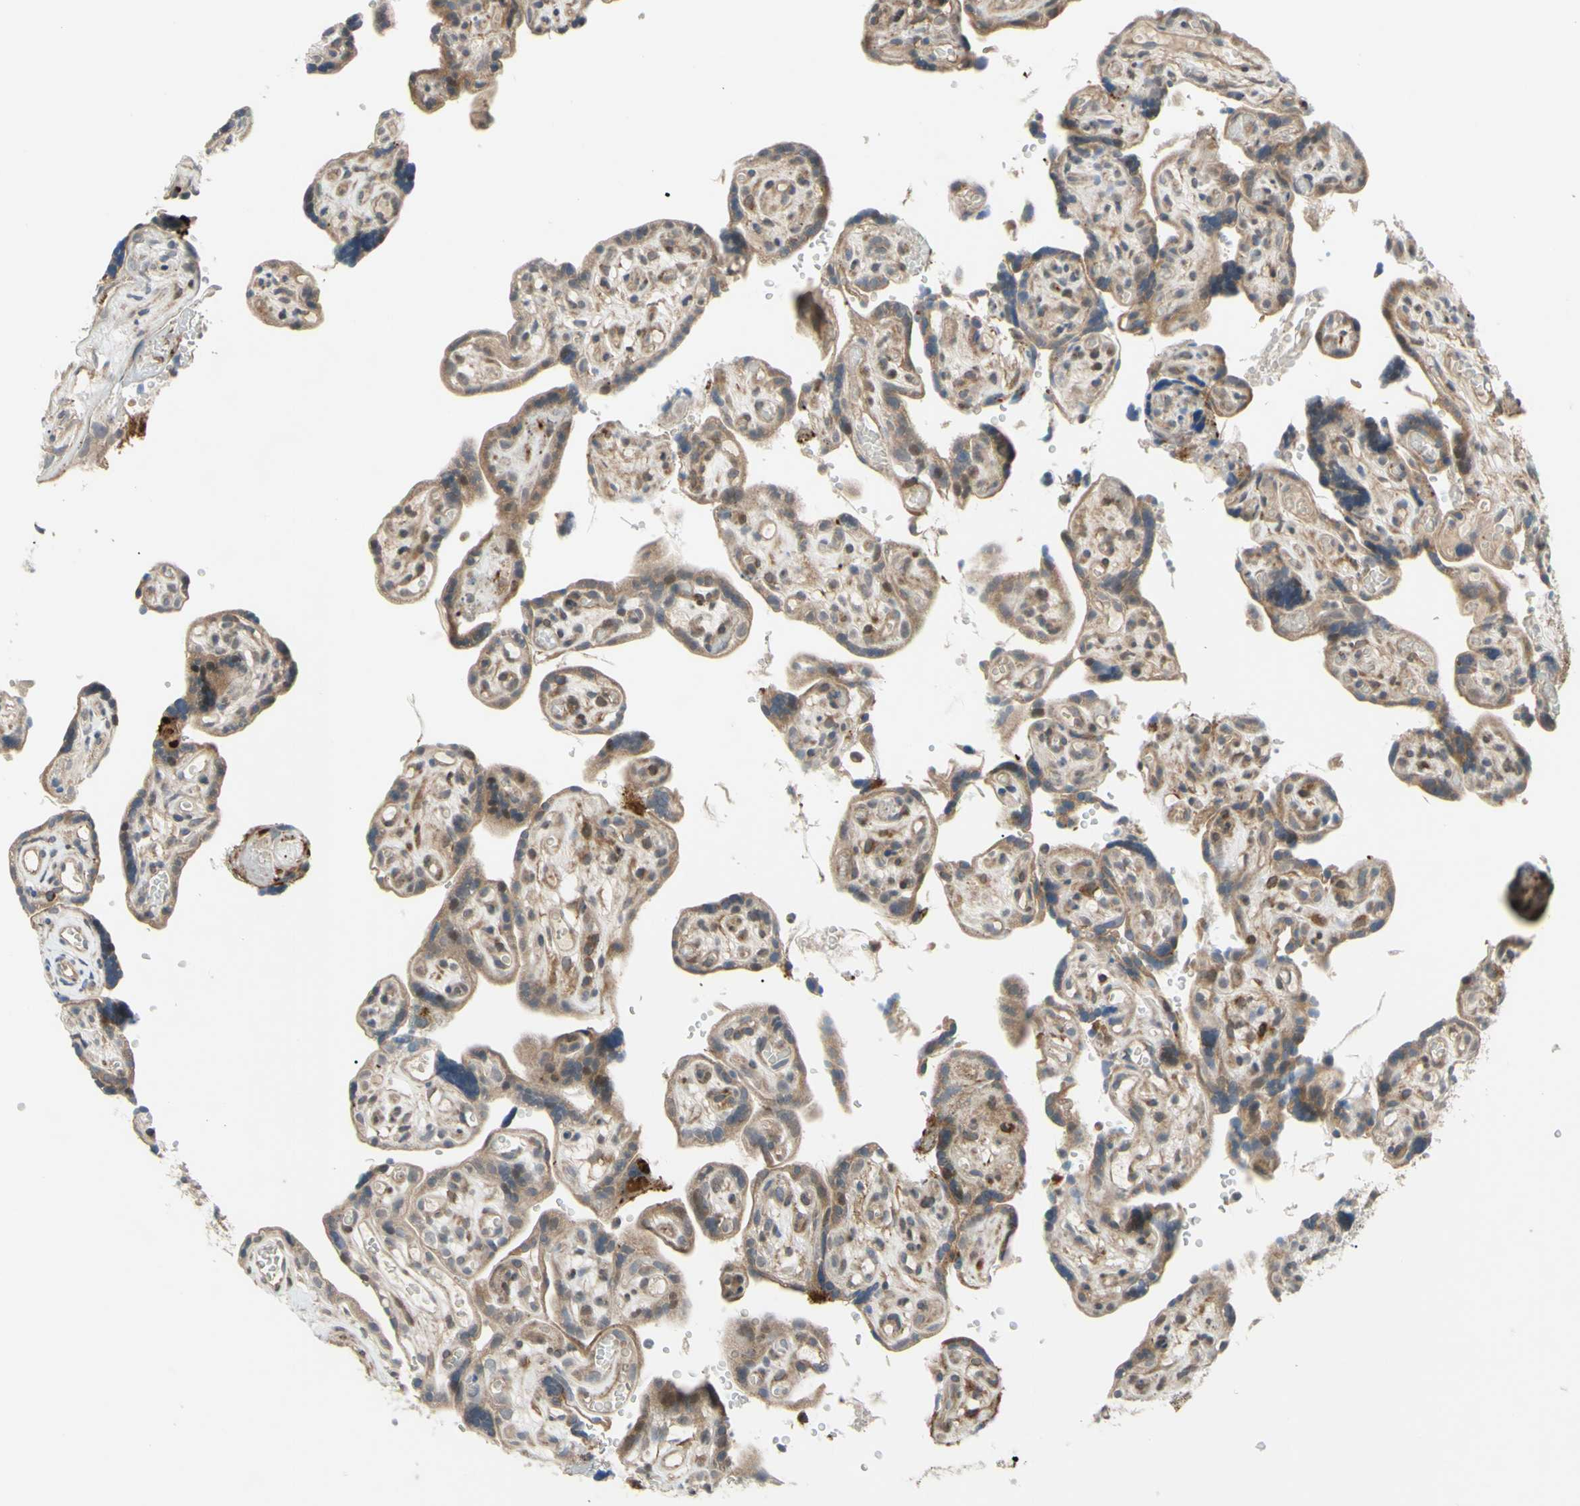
{"staining": {"intensity": "strong", "quantity": ">75%", "location": "cytoplasmic/membranous"}, "tissue": "placenta", "cell_type": "Decidual cells", "image_type": "normal", "snomed": [{"axis": "morphology", "description": "Normal tissue, NOS"}, {"axis": "topography", "description": "Placenta"}], "caption": "Protein positivity by immunohistochemistry (IHC) reveals strong cytoplasmic/membranous positivity in about >75% of decidual cells in normal placenta. The staining is performed using DAB (3,3'-diaminobenzidine) brown chromogen to label protein expression. The nuclei are counter-stained blue using hematoxylin.", "gene": "PRAF2", "patient": {"sex": "female", "age": 30}}